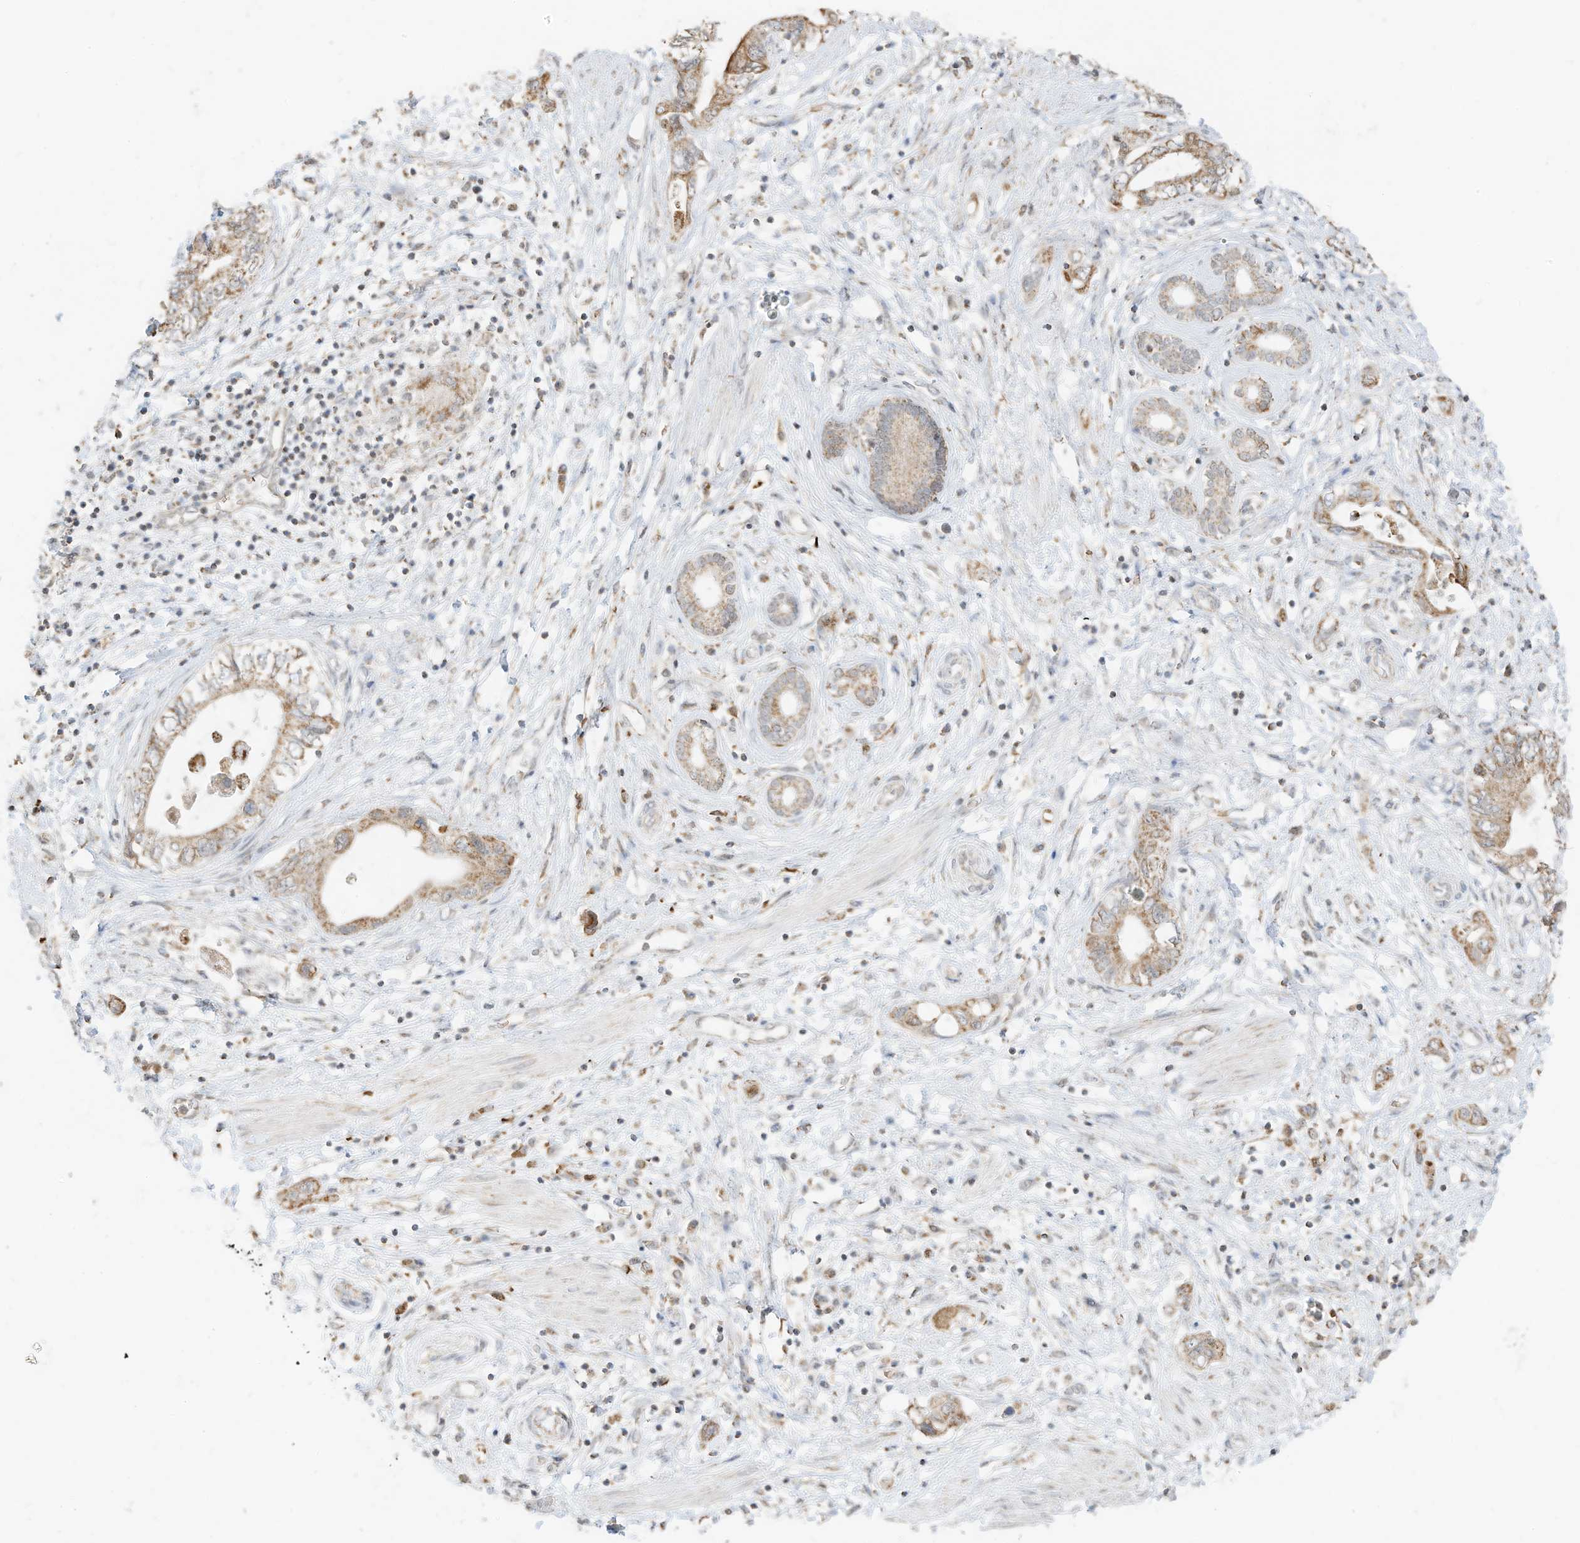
{"staining": {"intensity": "moderate", "quantity": ">75%", "location": "cytoplasmic/membranous"}, "tissue": "pancreatic cancer", "cell_type": "Tumor cells", "image_type": "cancer", "snomed": [{"axis": "morphology", "description": "Adenocarcinoma, NOS"}, {"axis": "topography", "description": "Pancreas"}], "caption": "Protein expression analysis of human pancreatic adenocarcinoma reveals moderate cytoplasmic/membranous staining in about >75% of tumor cells. (Brightfield microscopy of DAB IHC at high magnification).", "gene": "MTUS2", "patient": {"sex": "female", "age": 73}}